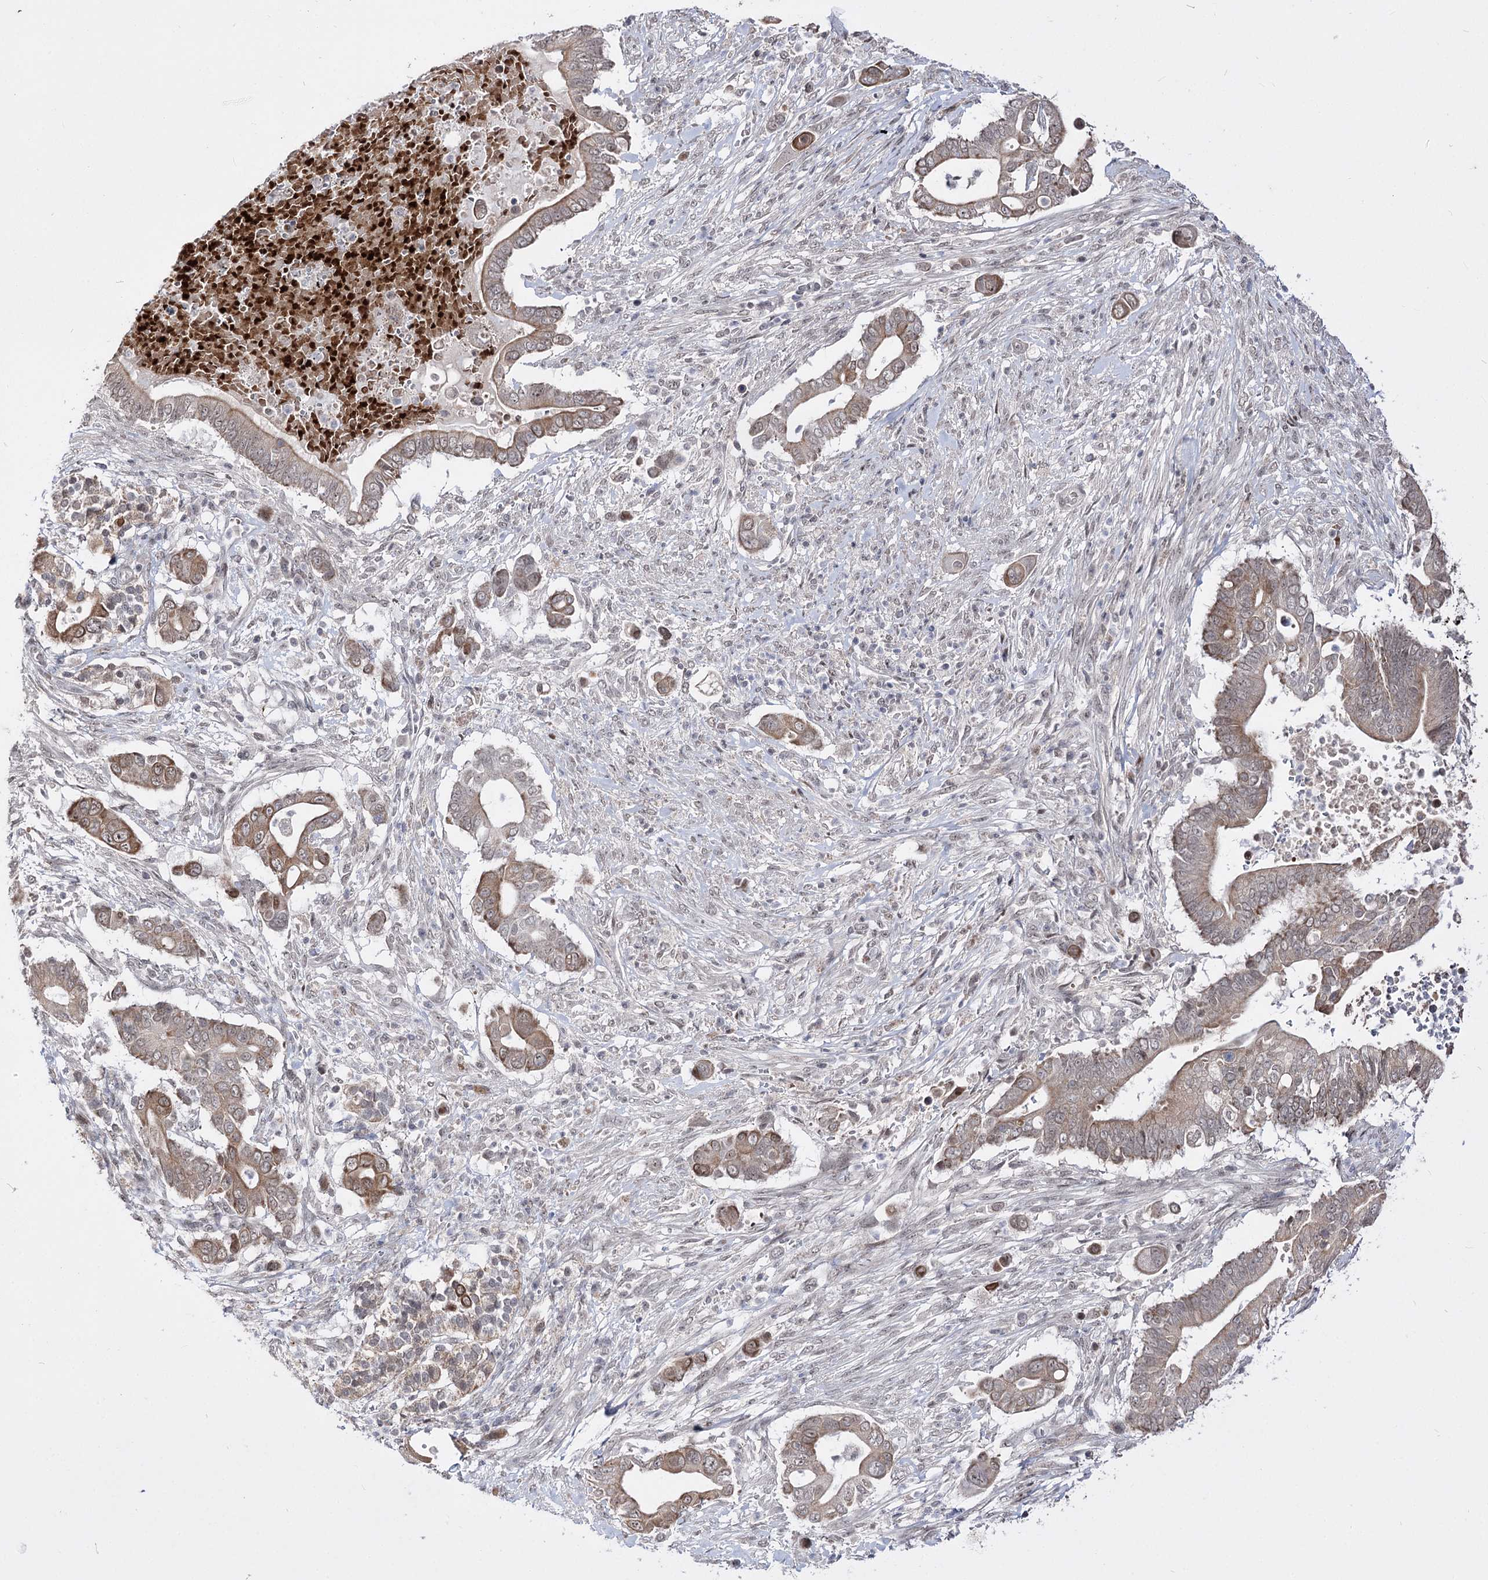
{"staining": {"intensity": "weak", "quantity": "25%-75%", "location": "cytoplasmic/membranous,nuclear"}, "tissue": "pancreatic cancer", "cell_type": "Tumor cells", "image_type": "cancer", "snomed": [{"axis": "morphology", "description": "Adenocarcinoma, NOS"}, {"axis": "topography", "description": "Pancreas"}], "caption": "The micrograph displays staining of pancreatic cancer, revealing weak cytoplasmic/membranous and nuclear protein staining (brown color) within tumor cells. Immunohistochemistry (ihc) stains the protein of interest in brown and the nuclei are stained blue.", "gene": "STOX1", "patient": {"sex": "male", "age": 68}}